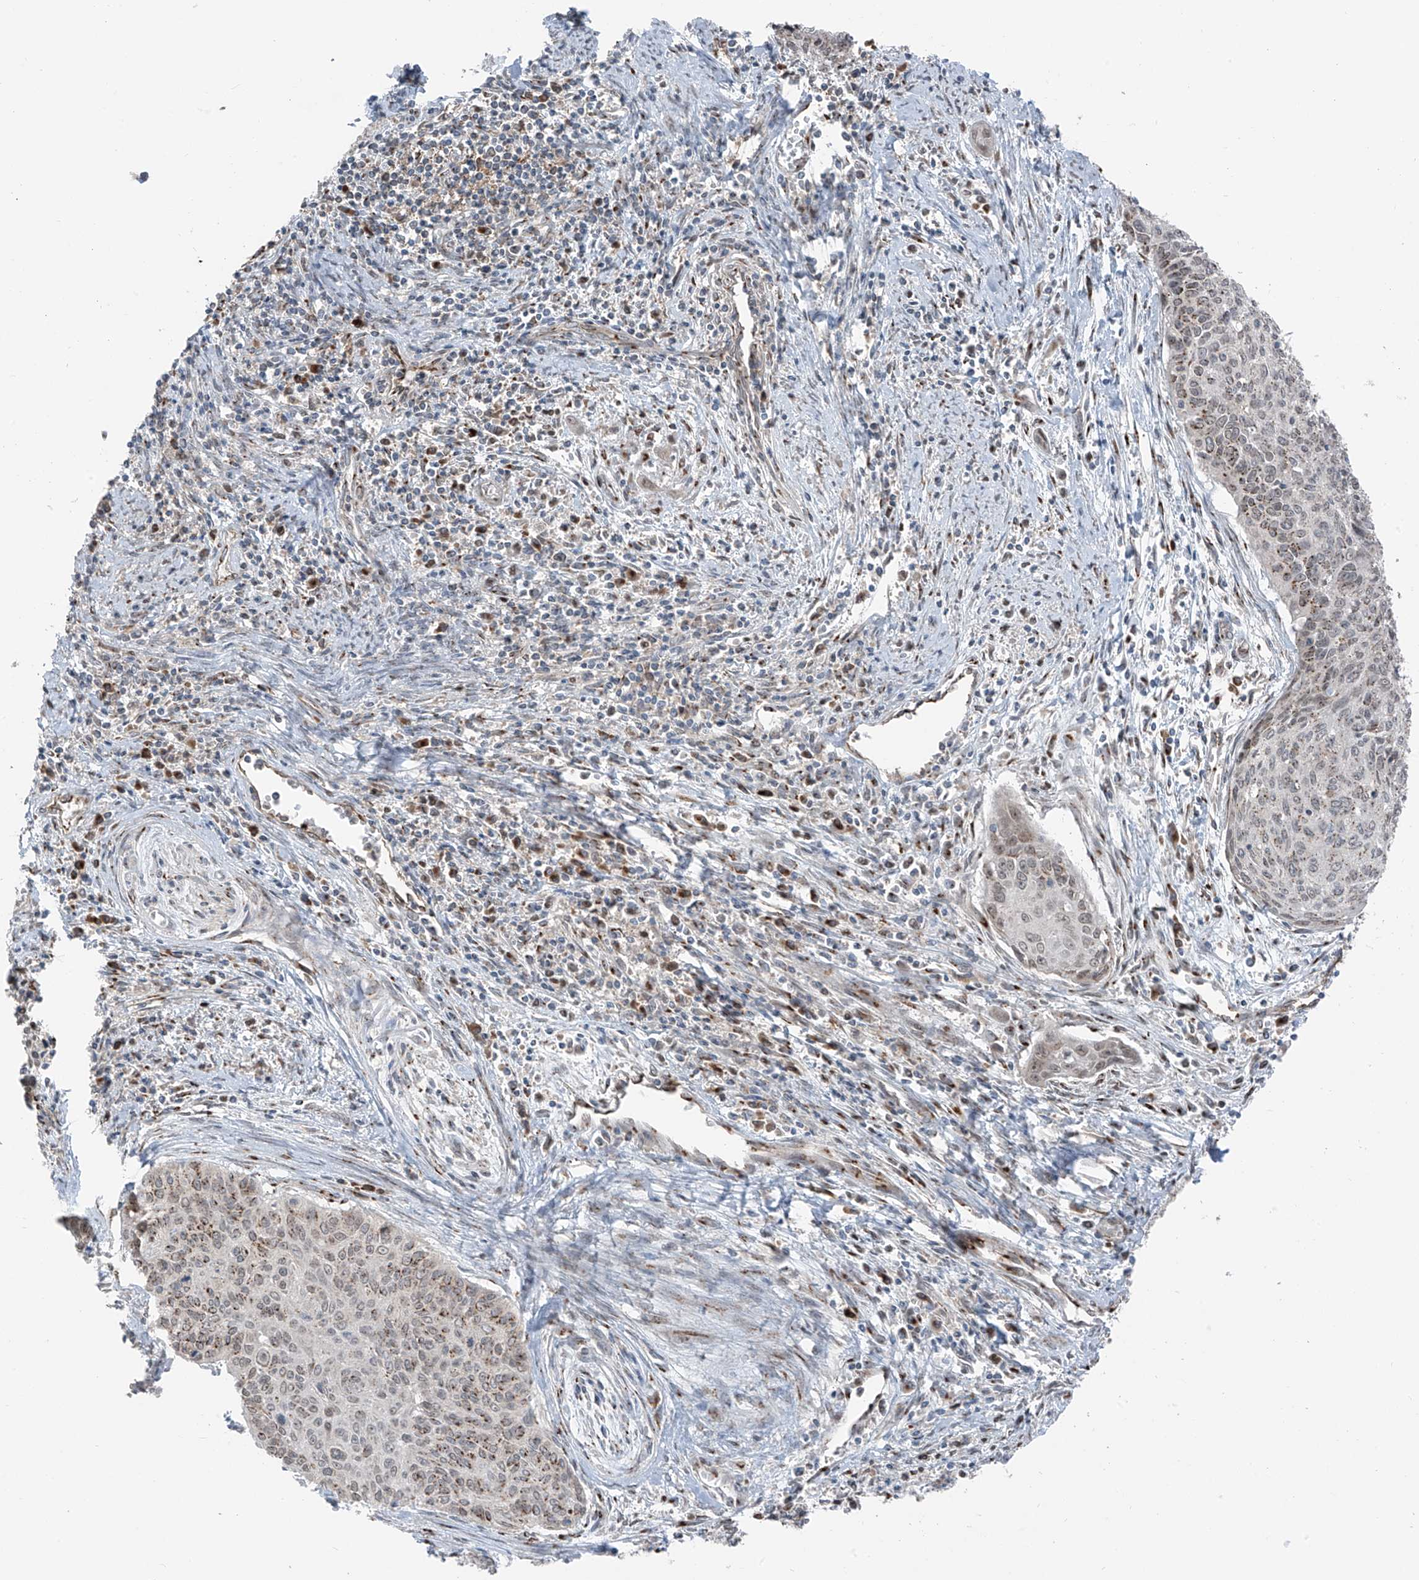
{"staining": {"intensity": "weak", "quantity": ">75%", "location": "cytoplasmic/membranous"}, "tissue": "cervical cancer", "cell_type": "Tumor cells", "image_type": "cancer", "snomed": [{"axis": "morphology", "description": "Squamous cell carcinoma, NOS"}, {"axis": "topography", "description": "Cervix"}], "caption": "Protein staining of squamous cell carcinoma (cervical) tissue displays weak cytoplasmic/membranous positivity in approximately >75% of tumor cells. Nuclei are stained in blue.", "gene": "ERLEC1", "patient": {"sex": "female", "age": 55}}